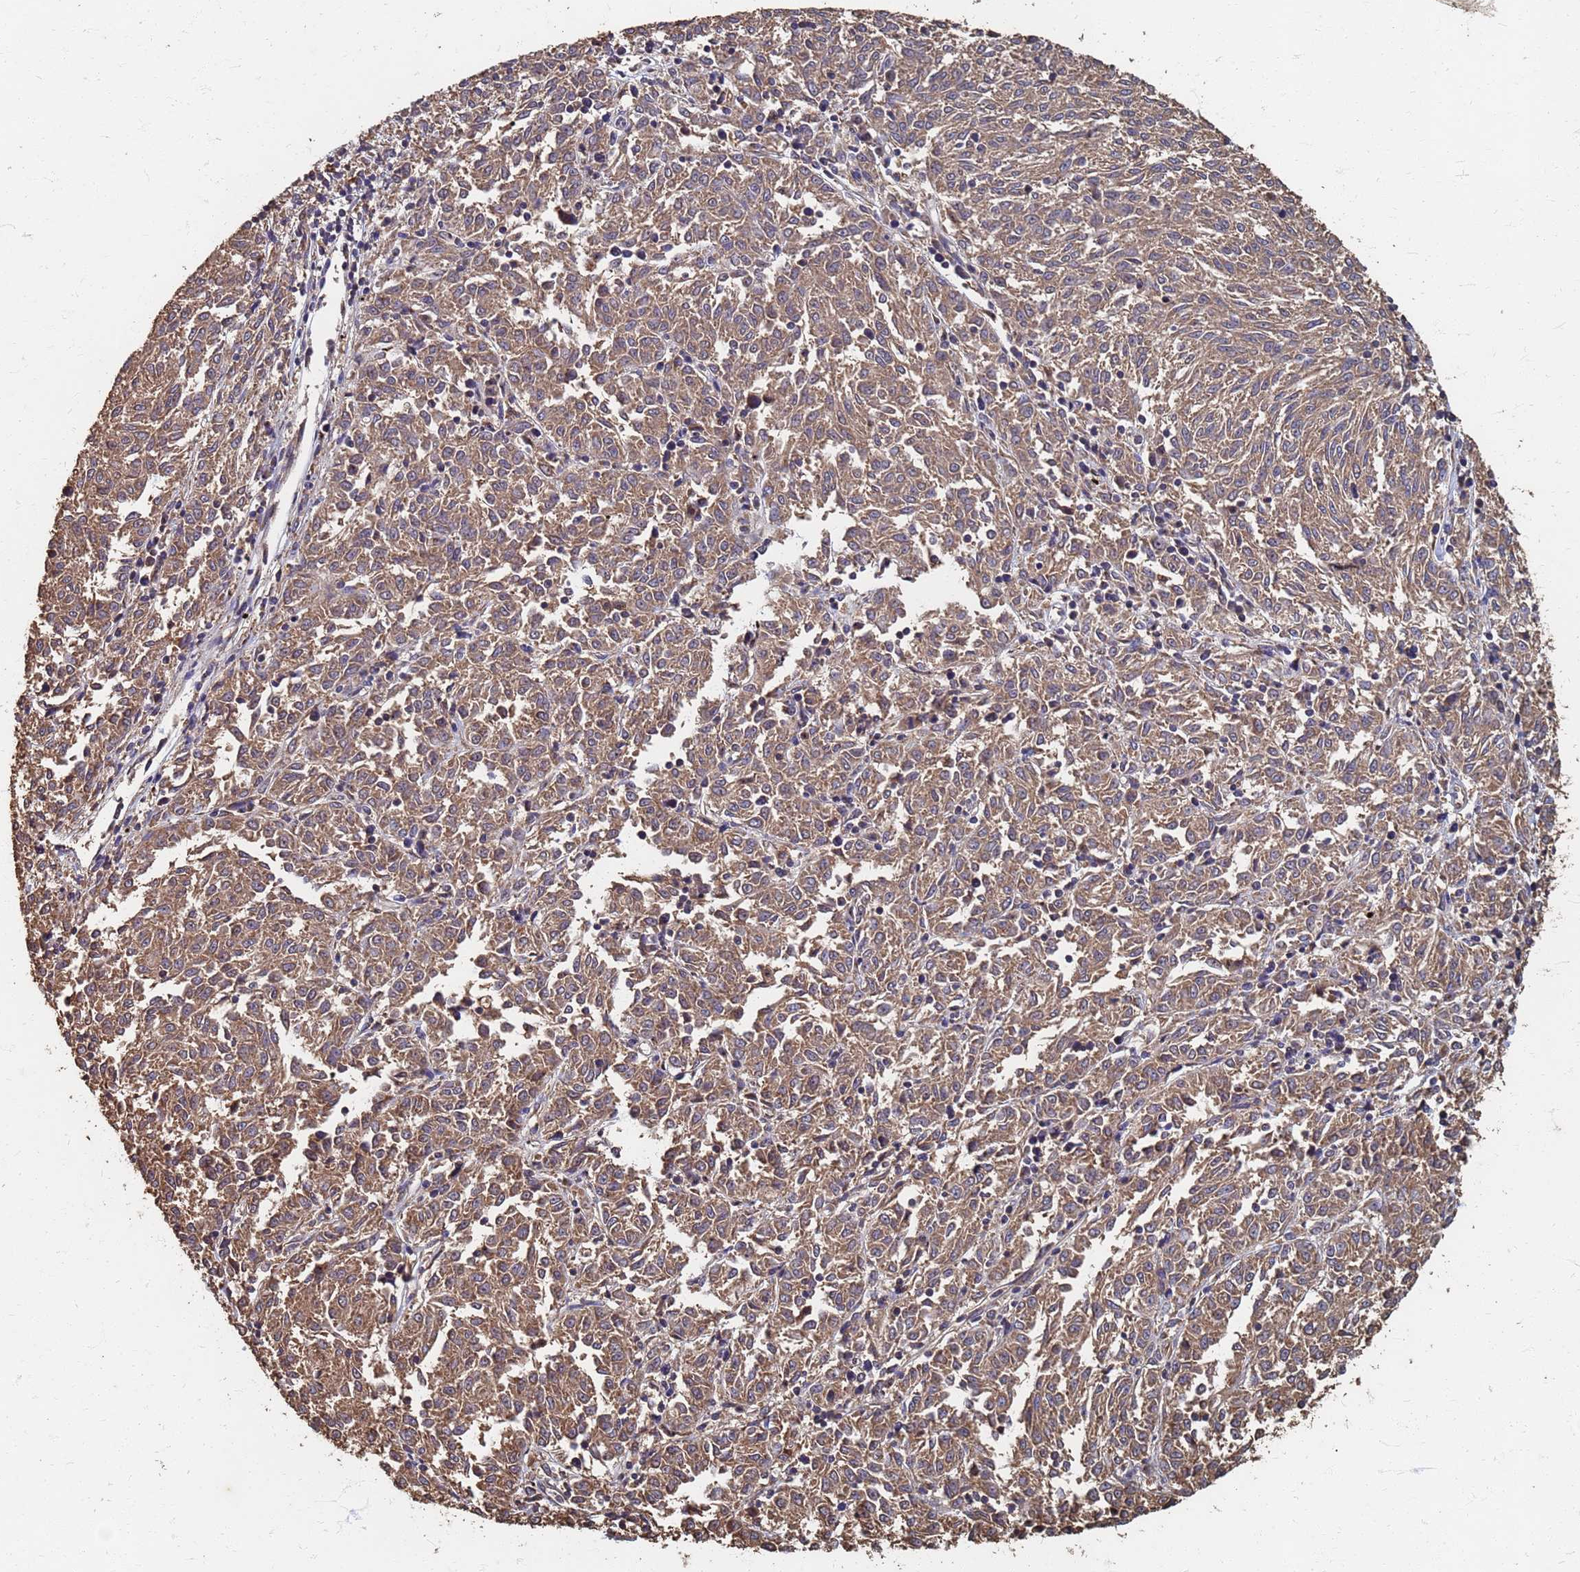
{"staining": {"intensity": "moderate", "quantity": ">75%", "location": "cytoplasmic/membranous"}, "tissue": "melanoma", "cell_type": "Tumor cells", "image_type": "cancer", "snomed": [{"axis": "morphology", "description": "Malignant melanoma, NOS"}, {"axis": "topography", "description": "Skin"}], "caption": "Human malignant melanoma stained with a brown dye demonstrates moderate cytoplasmic/membranous positive positivity in approximately >75% of tumor cells.", "gene": "DPH5", "patient": {"sex": "female", "age": 72}}